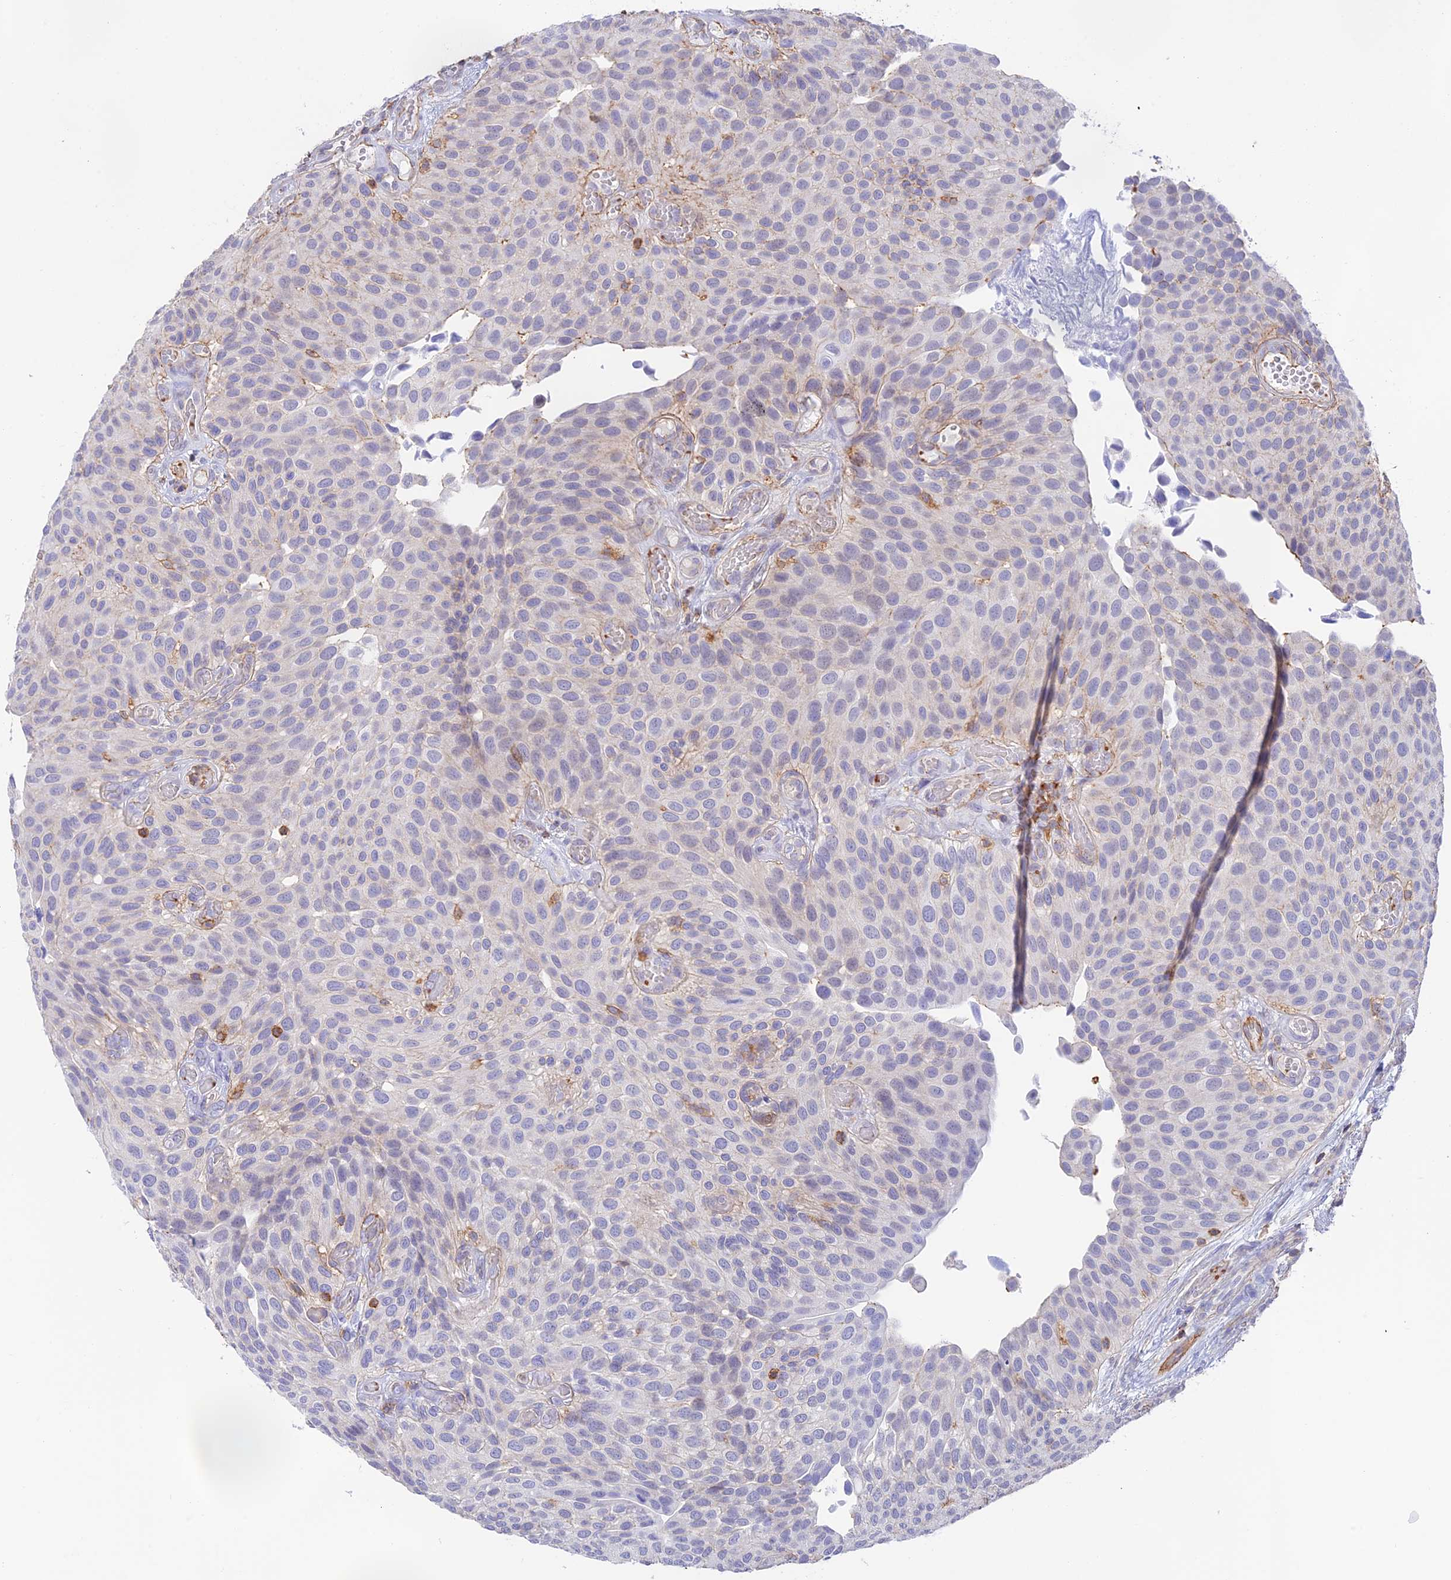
{"staining": {"intensity": "negative", "quantity": "none", "location": "none"}, "tissue": "urothelial cancer", "cell_type": "Tumor cells", "image_type": "cancer", "snomed": [{"axis": "morphology", "description": "Urothelial carcinoma, Low grade"}, {"axis": "topography", "description": "Urinary bladder"}], "caption": "High magnification brightfield microscopy of urothelial carcinoma (low-grade) stained with DAB (3,3'-diaminobenzidine) (brown) and counterstained with hematoxylin (blue): tumor cells show no significant positivity. (Stains: DAB IHC with hematoxylin counter stain, Microscopy: brightfield microscopy at high magnification).", "gene": "DENND1C", "patient": {"sex": "male", "age": 89}}